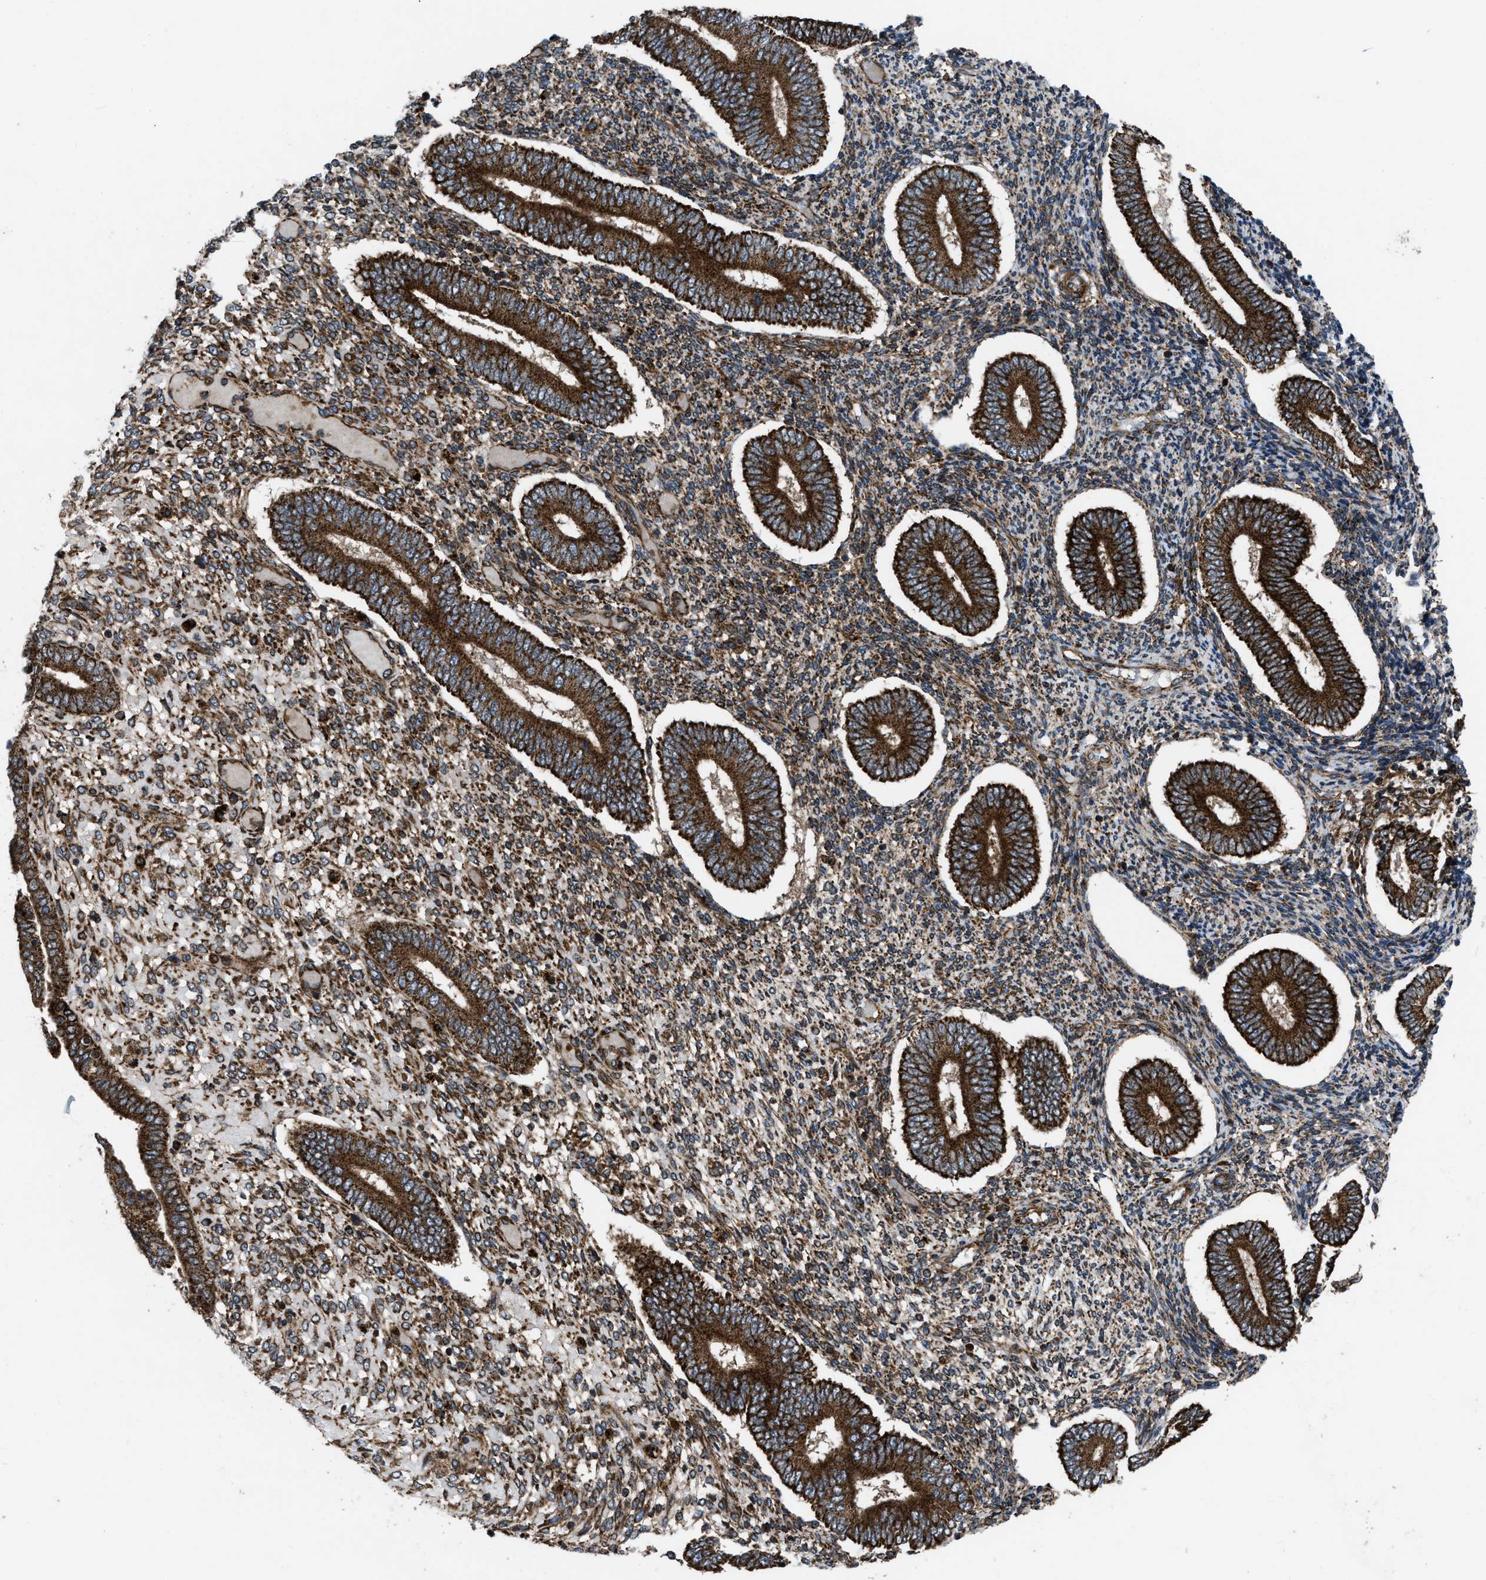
{"staining": {"intensity": "moderate", "quantity": ">75%", "location": "cytoplasmic/membranous"}, "tissue": "endometrium", "cell_type": "Cells in endometrial stroma", "image_type": "normal", "snomed": [{"axis": "morphology", "description": "Normal tissue, NOS"}, {"axis": "topography", "description": "Endometrium"}], "caption": "Immunohistochemical staining of unremarkable human endometrium exhibits medium levels of moderate cytoplasmic/membranous positivity in about >75% of cells in endometrial stroma.", "gene": "PER3", "patient": {"sex": "female", "age": 42}}